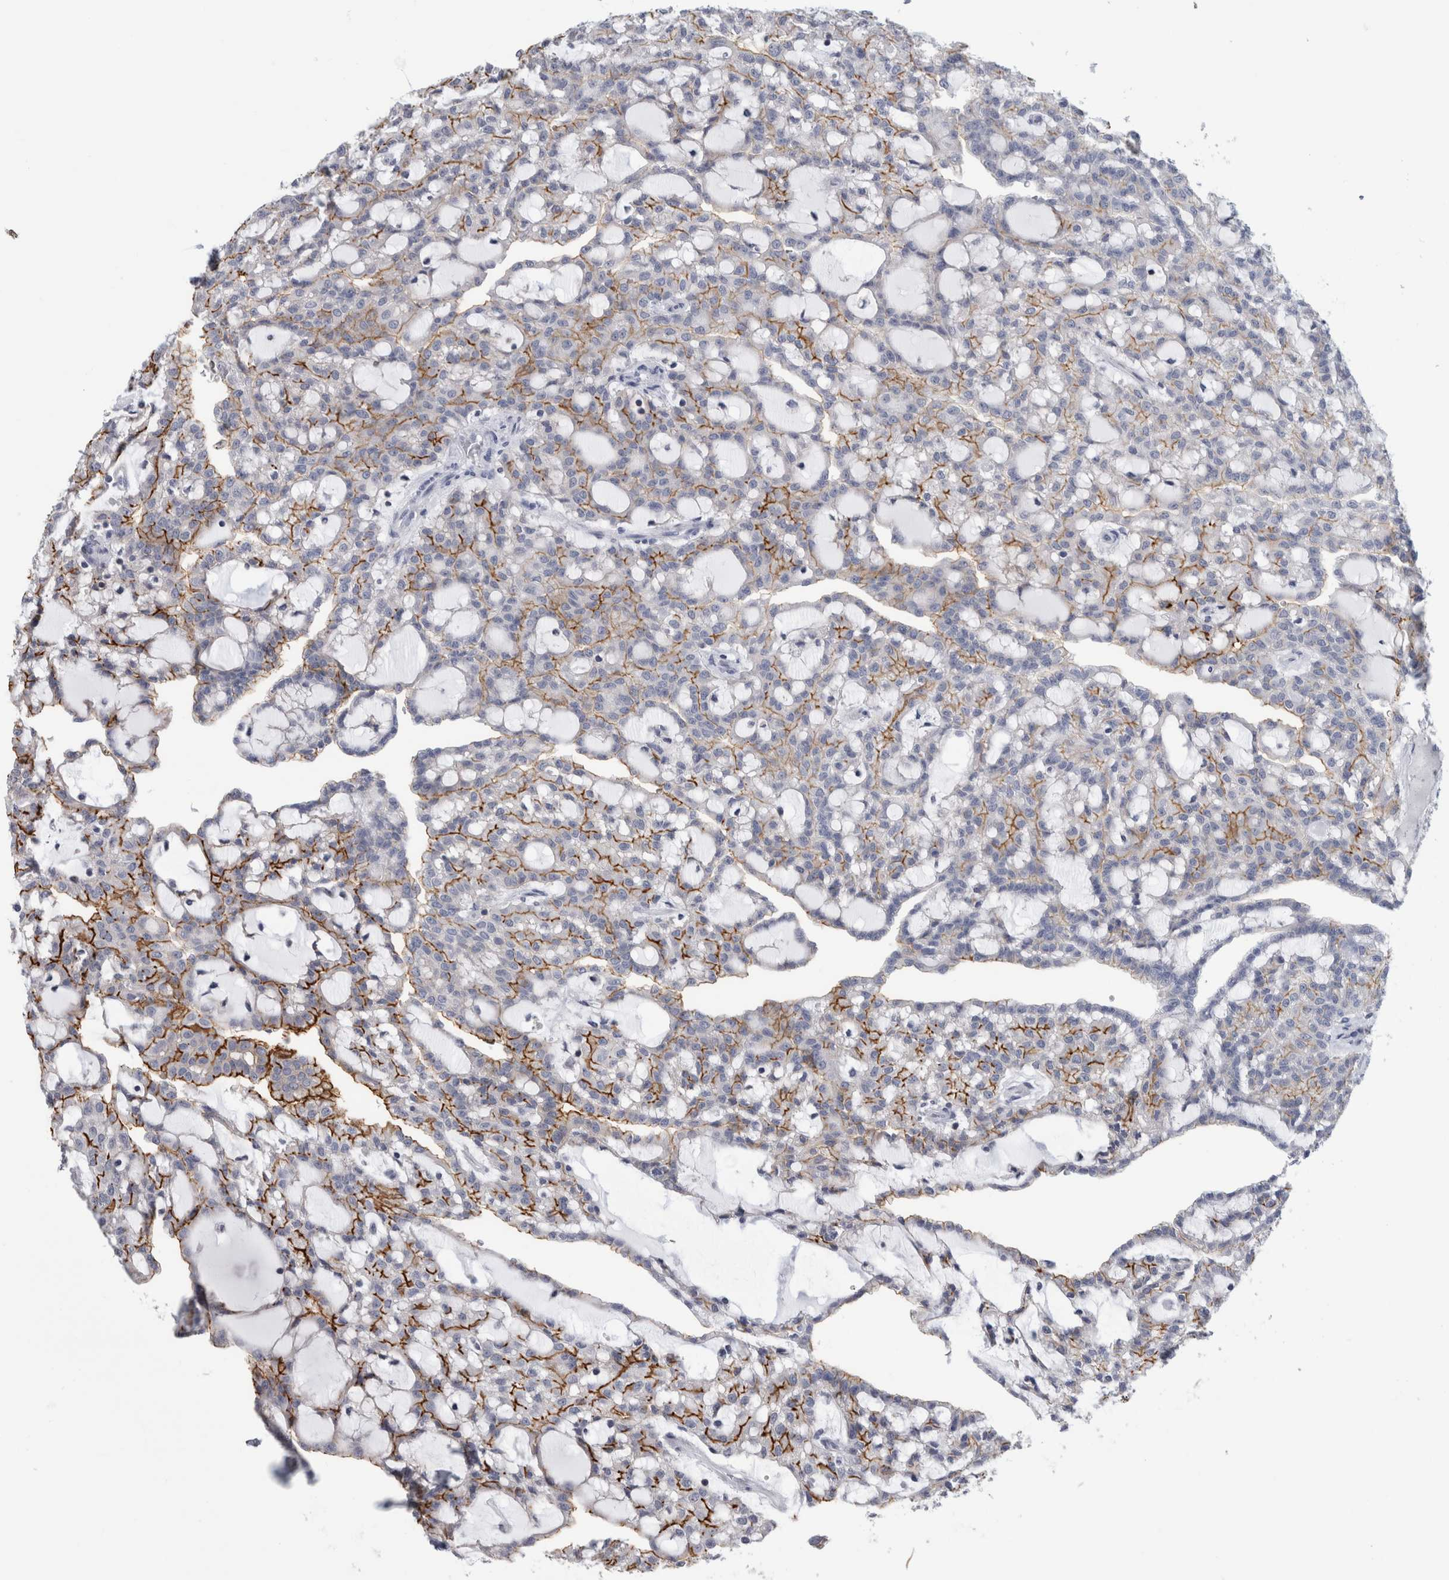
{"staining": {"intensity": "moderate", "quantity": "25%-75%", "location": "cytoplasmic/membranous"}, "tissue": "renal cancer", "cell_type": "Tumor cells", "image_type": "cancer", "snomed": [{"axis": "morphology", "description": "Adenocarcinoma, NOS"}, {"axis": "topography", "description": "Kidney"}], "caption": "Immunohistochemical staining of renal adenocarcinoma displays medium levels of moderate cytoplasmic/membranous protein expression in approximately 25%-75% of tumor cells.", "gene": "ANKFY1", "patient": {"sex": "male", "age": 63}}